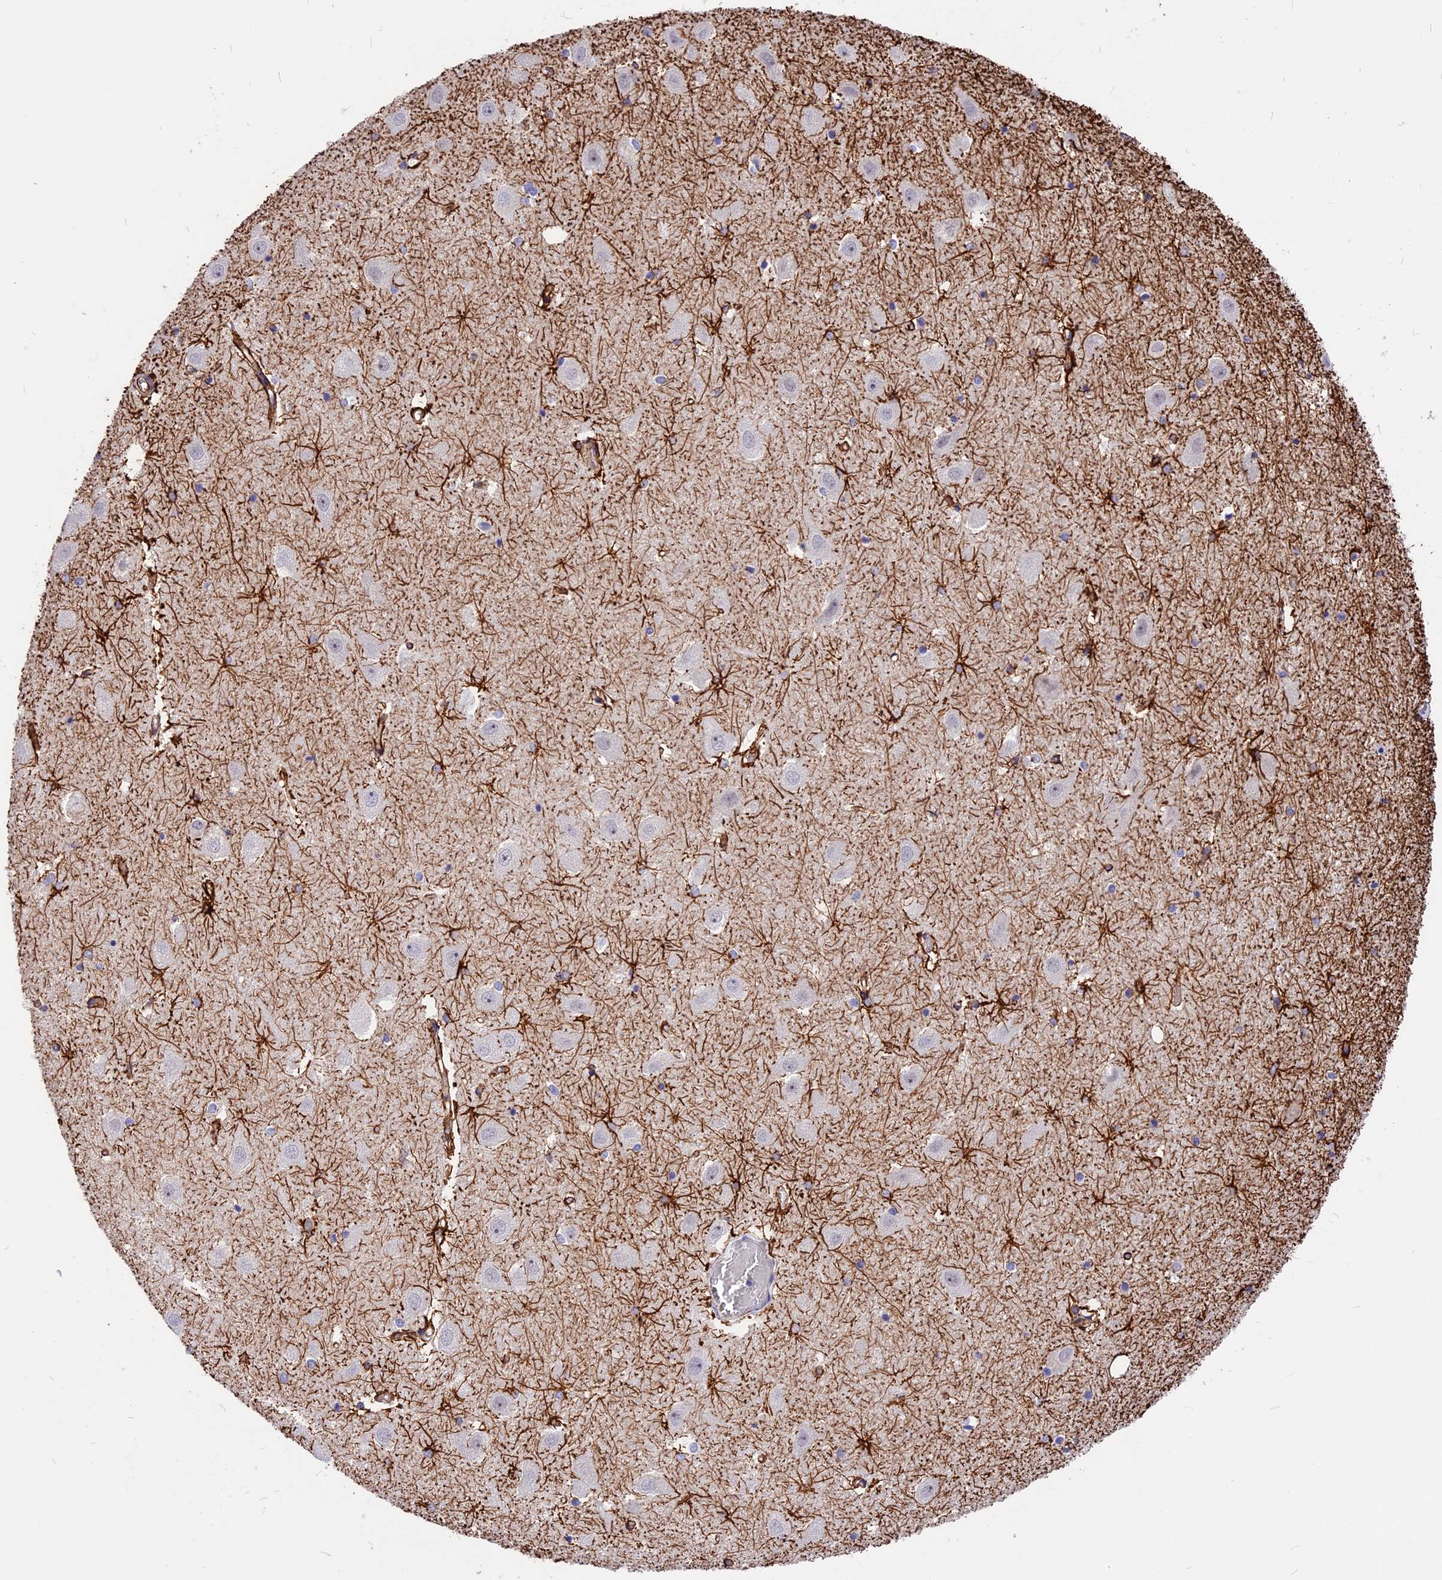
{"staining": {"intensity": "moderate", "quantity": "<25%", "location": "cytoplasmic/membranous"}, "tissue": "hippocampus", "cell_type": "Glial cells", "image_type": "normal", "snomed": [{"axis": "morphology", "description": "Normal tissue, NOS"}, {"axis": "topography", "description": "Hippocampus"}], "caption": "Glial cells exhibit low levels of moderate cytoplasmic/membranous positivity in about <25% of cells in unremarkable hippocampus.", "gene": "R3HDM4", "patient": {"sex": "female", "age": 52}}